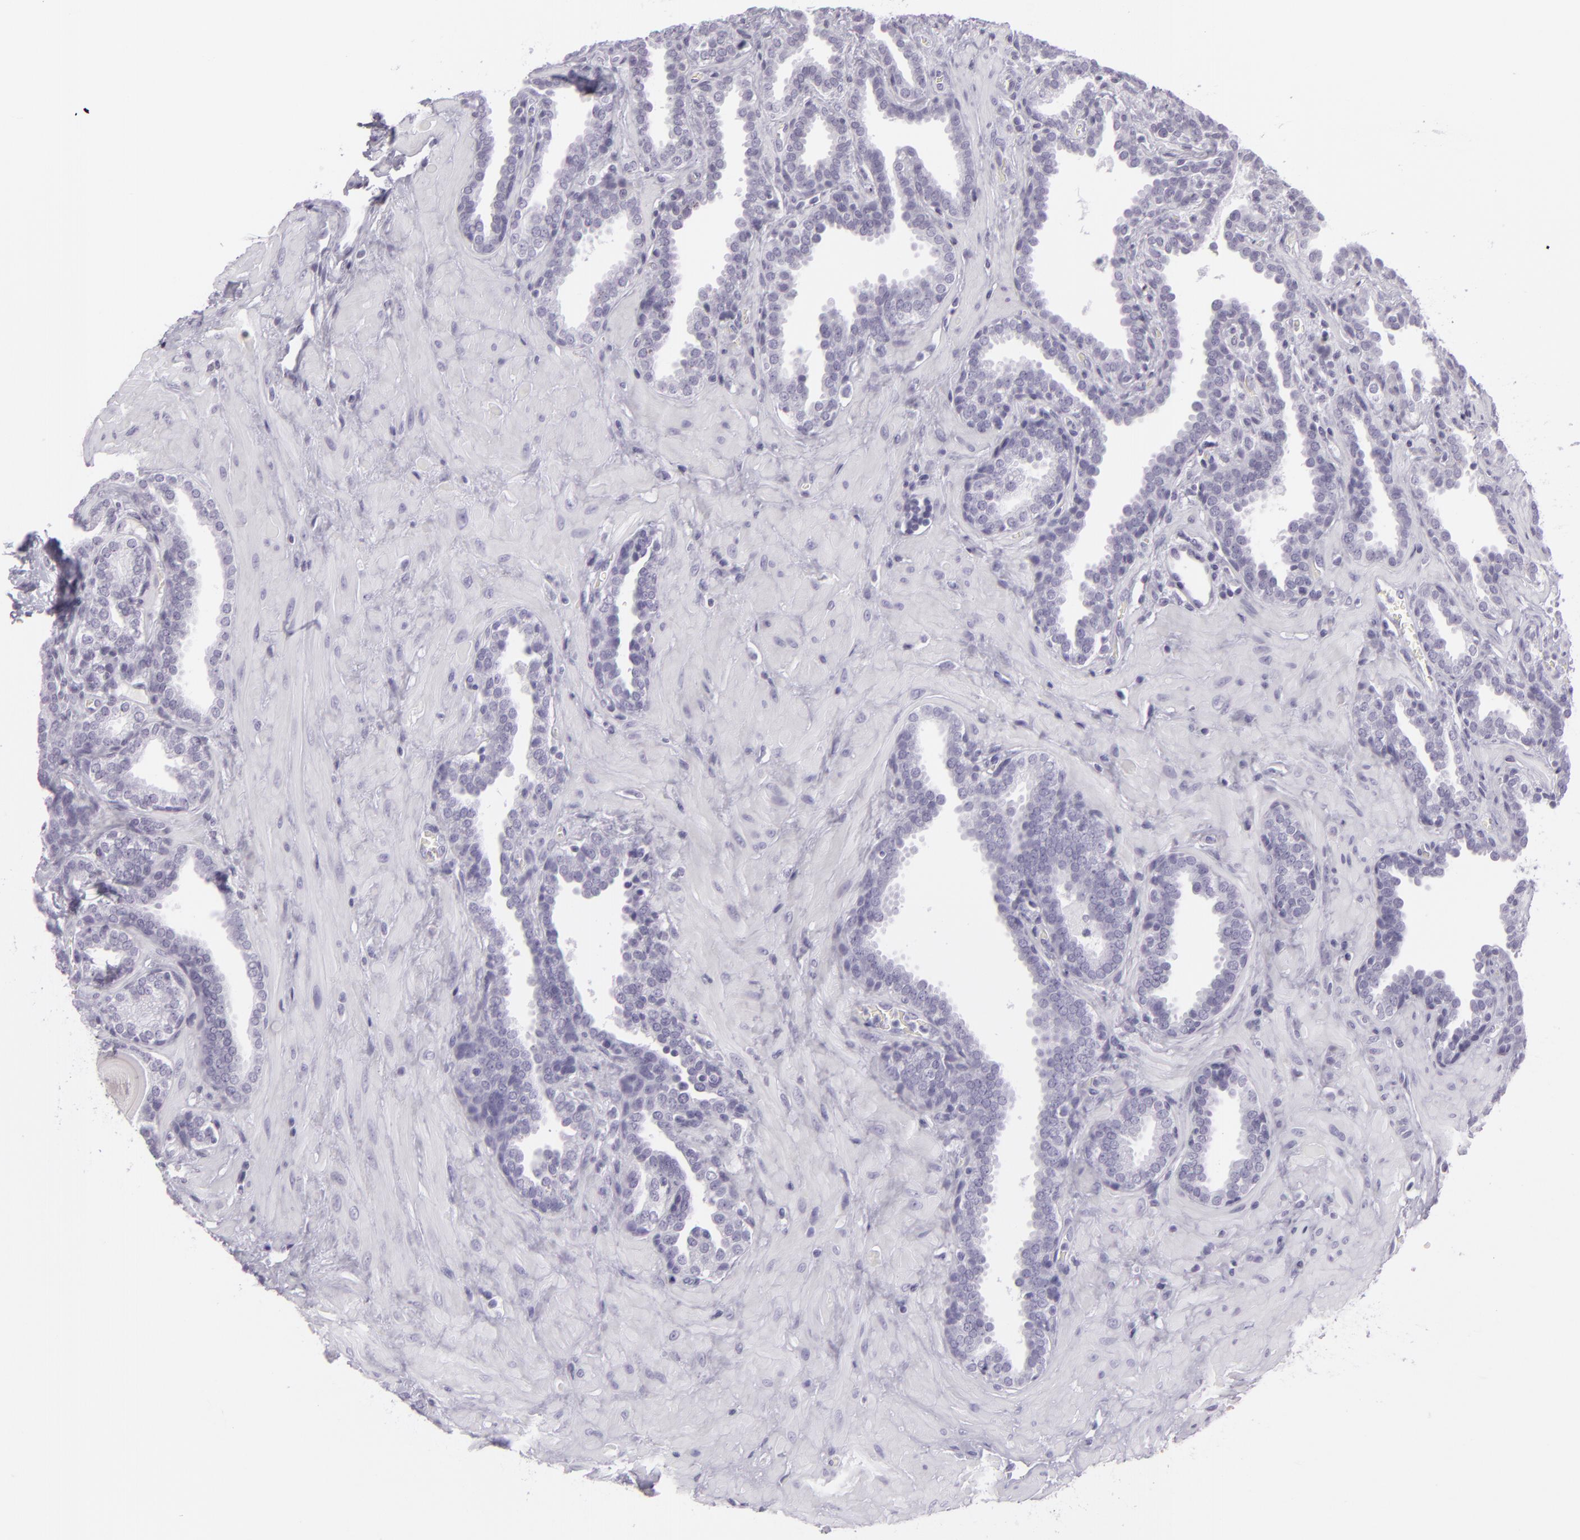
{"staining": {"intensity": "negative", "quantity": "none", "location": "none"}, "tissue": "prostate", "cell_type": "Glandular cells", "image_type": "normal", "snomed": [{"axis": "morphology", "description": "Normal tissue, NOS"}, {"axis": "topography", "description": "Prostate"}], "caption": "This is a image of IHC staining of benign prostate, which shows no positivity in glandular cells. The staining was performed using DAB (3,3'-diaminobenzidine) to visualize the protein expression in brown, while the nuclei were stained in blue with hematoxylin (Magnification: 20x).", "gene": "MUC6", "patient": {"sex": "male", "age": 51}}